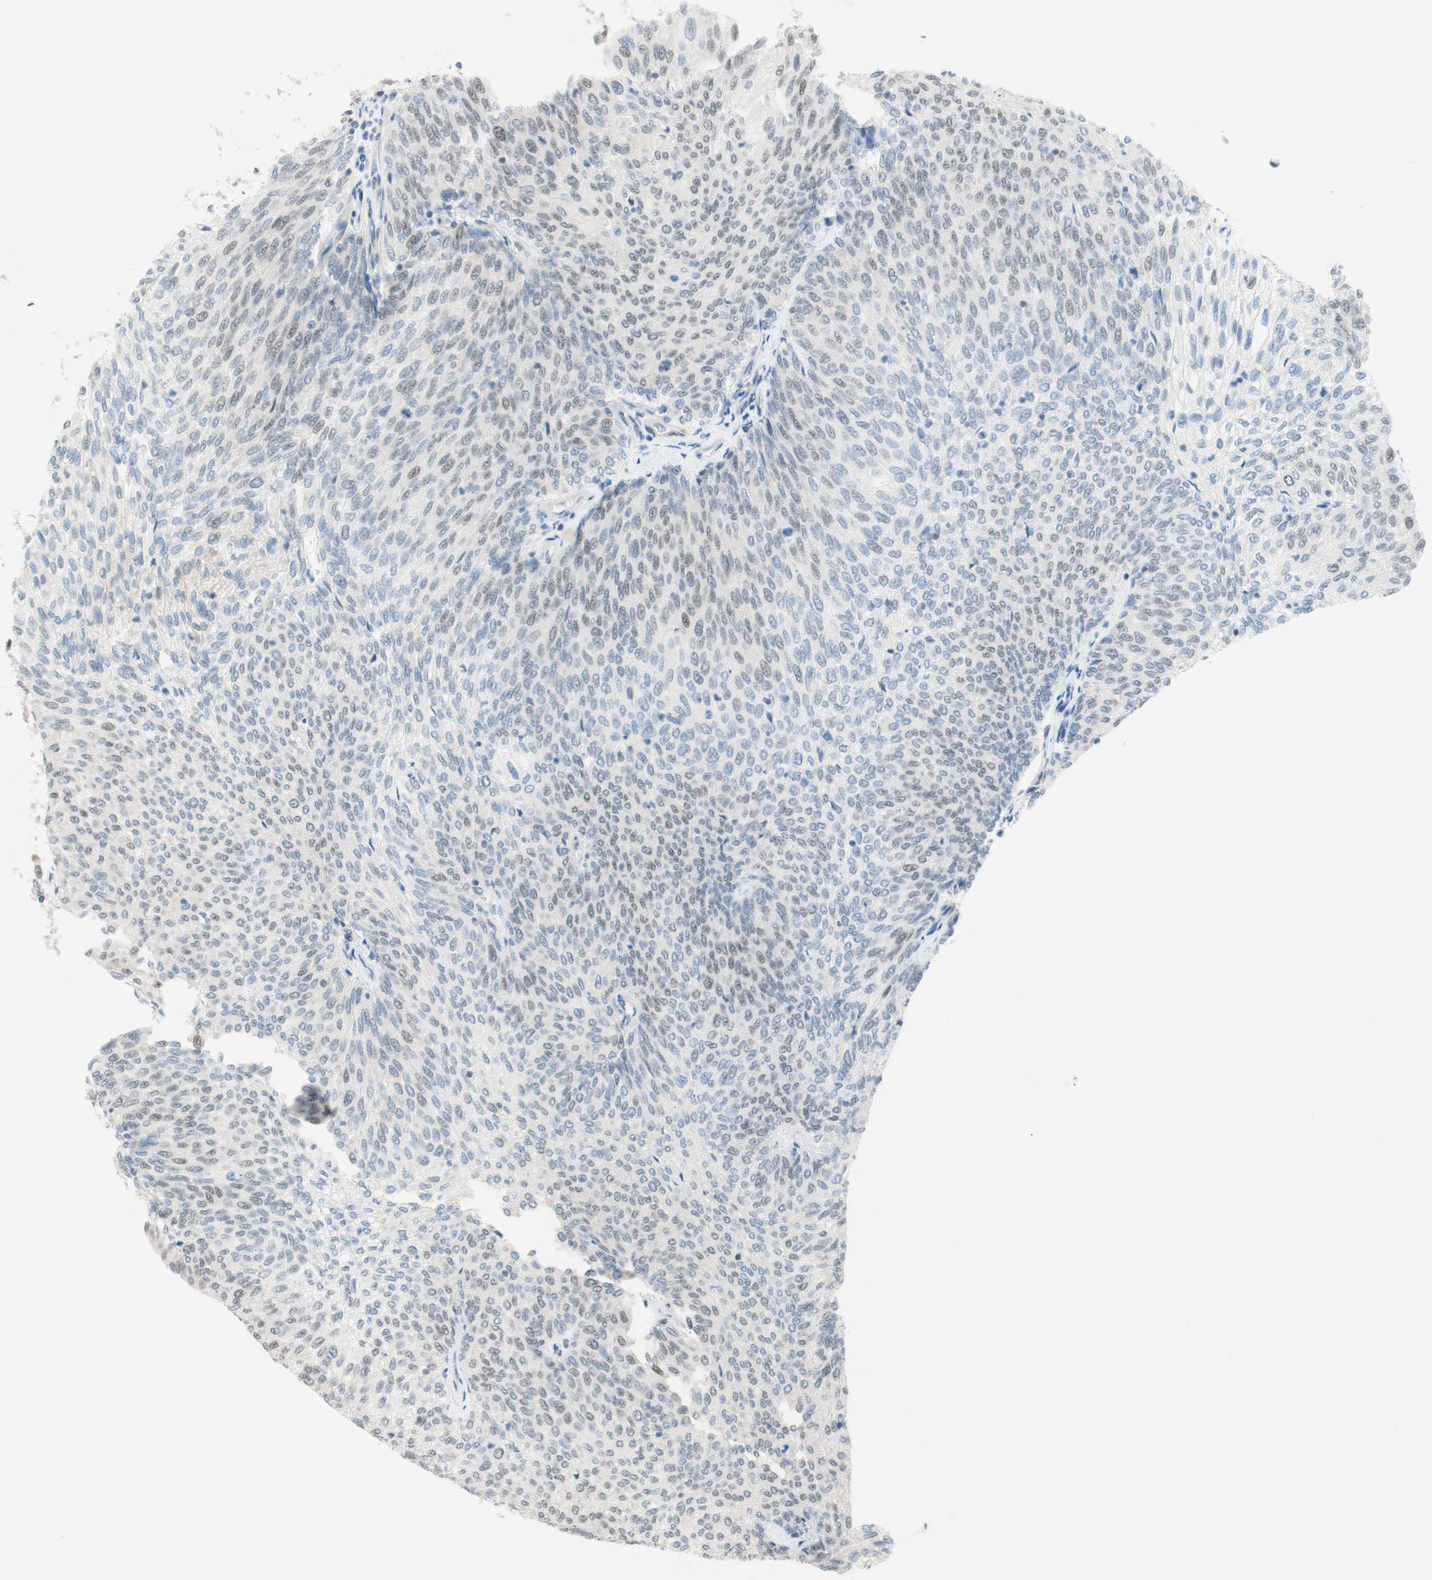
{"staining": {"intensity": "weak", "quantity": "25%-75%", "location": "nuclear"}, "tissue": "urothelial cancer", "cell_type": "Tumor cells", "image_type": "cancer", "snomed": [{"axis": "morphology", "description": "Urothelial carcinoma, Low grade"}, {"axis": "topography", "description": "Urinary bladder"}], "caption": "Immunohistochemical staining of low-grade urothelial carcinoma demonstrates low levels of weak nuclear expression in about 25%-75% of tumor cells. The staining was performed using DAB, with brown indicating positive protein expression. Nuclei are stained blue with hematoxylin.", "gene": "JPH1", "patient": {"sex": "female", "age": 79}}